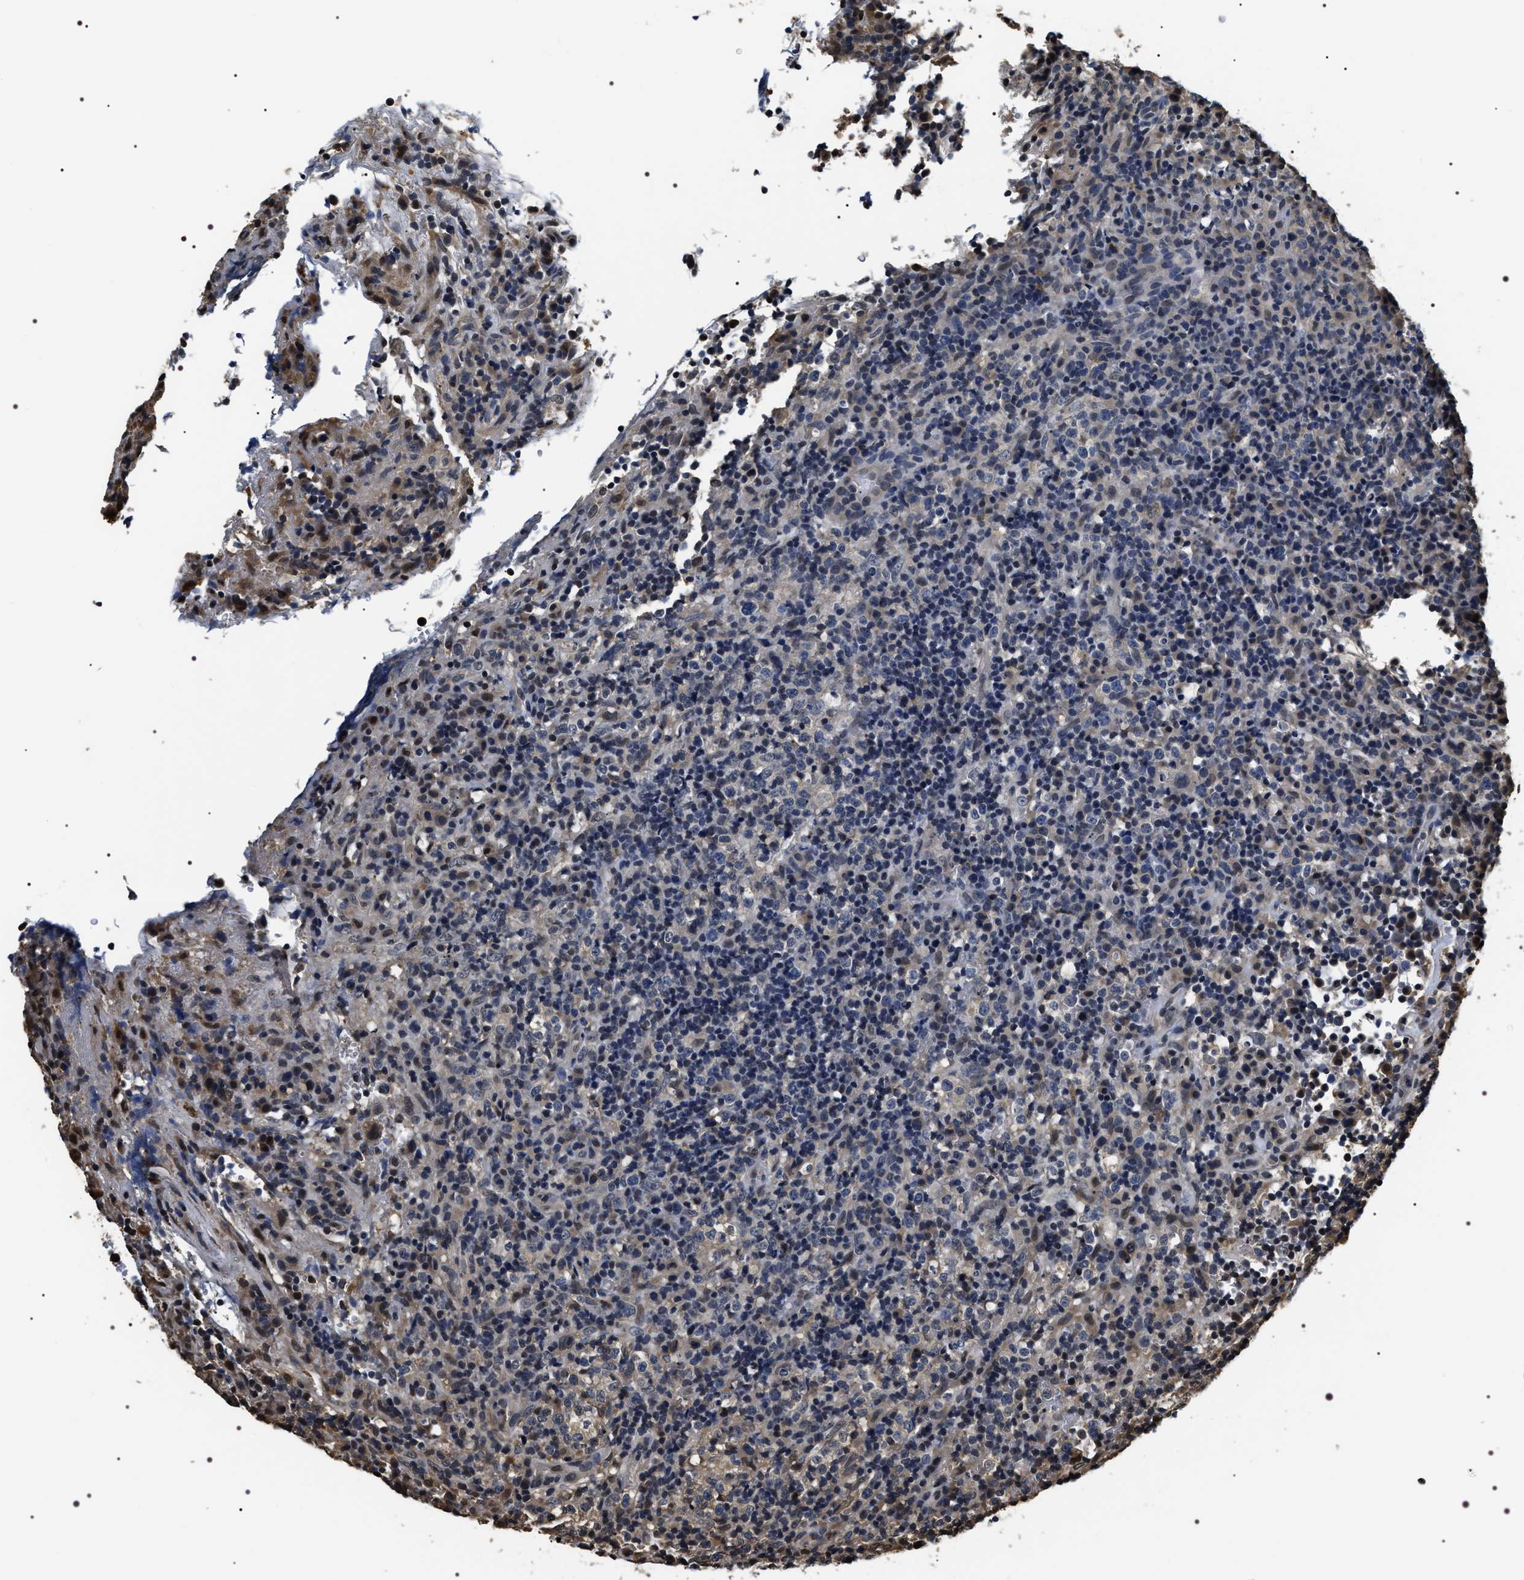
{"staining": {"intensity": "negative", "quantity": "none", "location": "none"}, "tissue": "lymphoma", "cell_type": "Tumor cells", "image_type": "cancer", "snomed": [{"axis": "morphology", "description": "Malignant lymphoma, non-Hodgkin's type, High grade"}, {"axis": "topography", "description": "Lymph node"}], "caption": "Malignant lymphoma, non-Hodgkin's type (high-grade) stained for a protein using IHC demonstrates no staining tumor cells.", "gene": "ARHGAP22", "patient": {"sex": "female", "age": 76}}